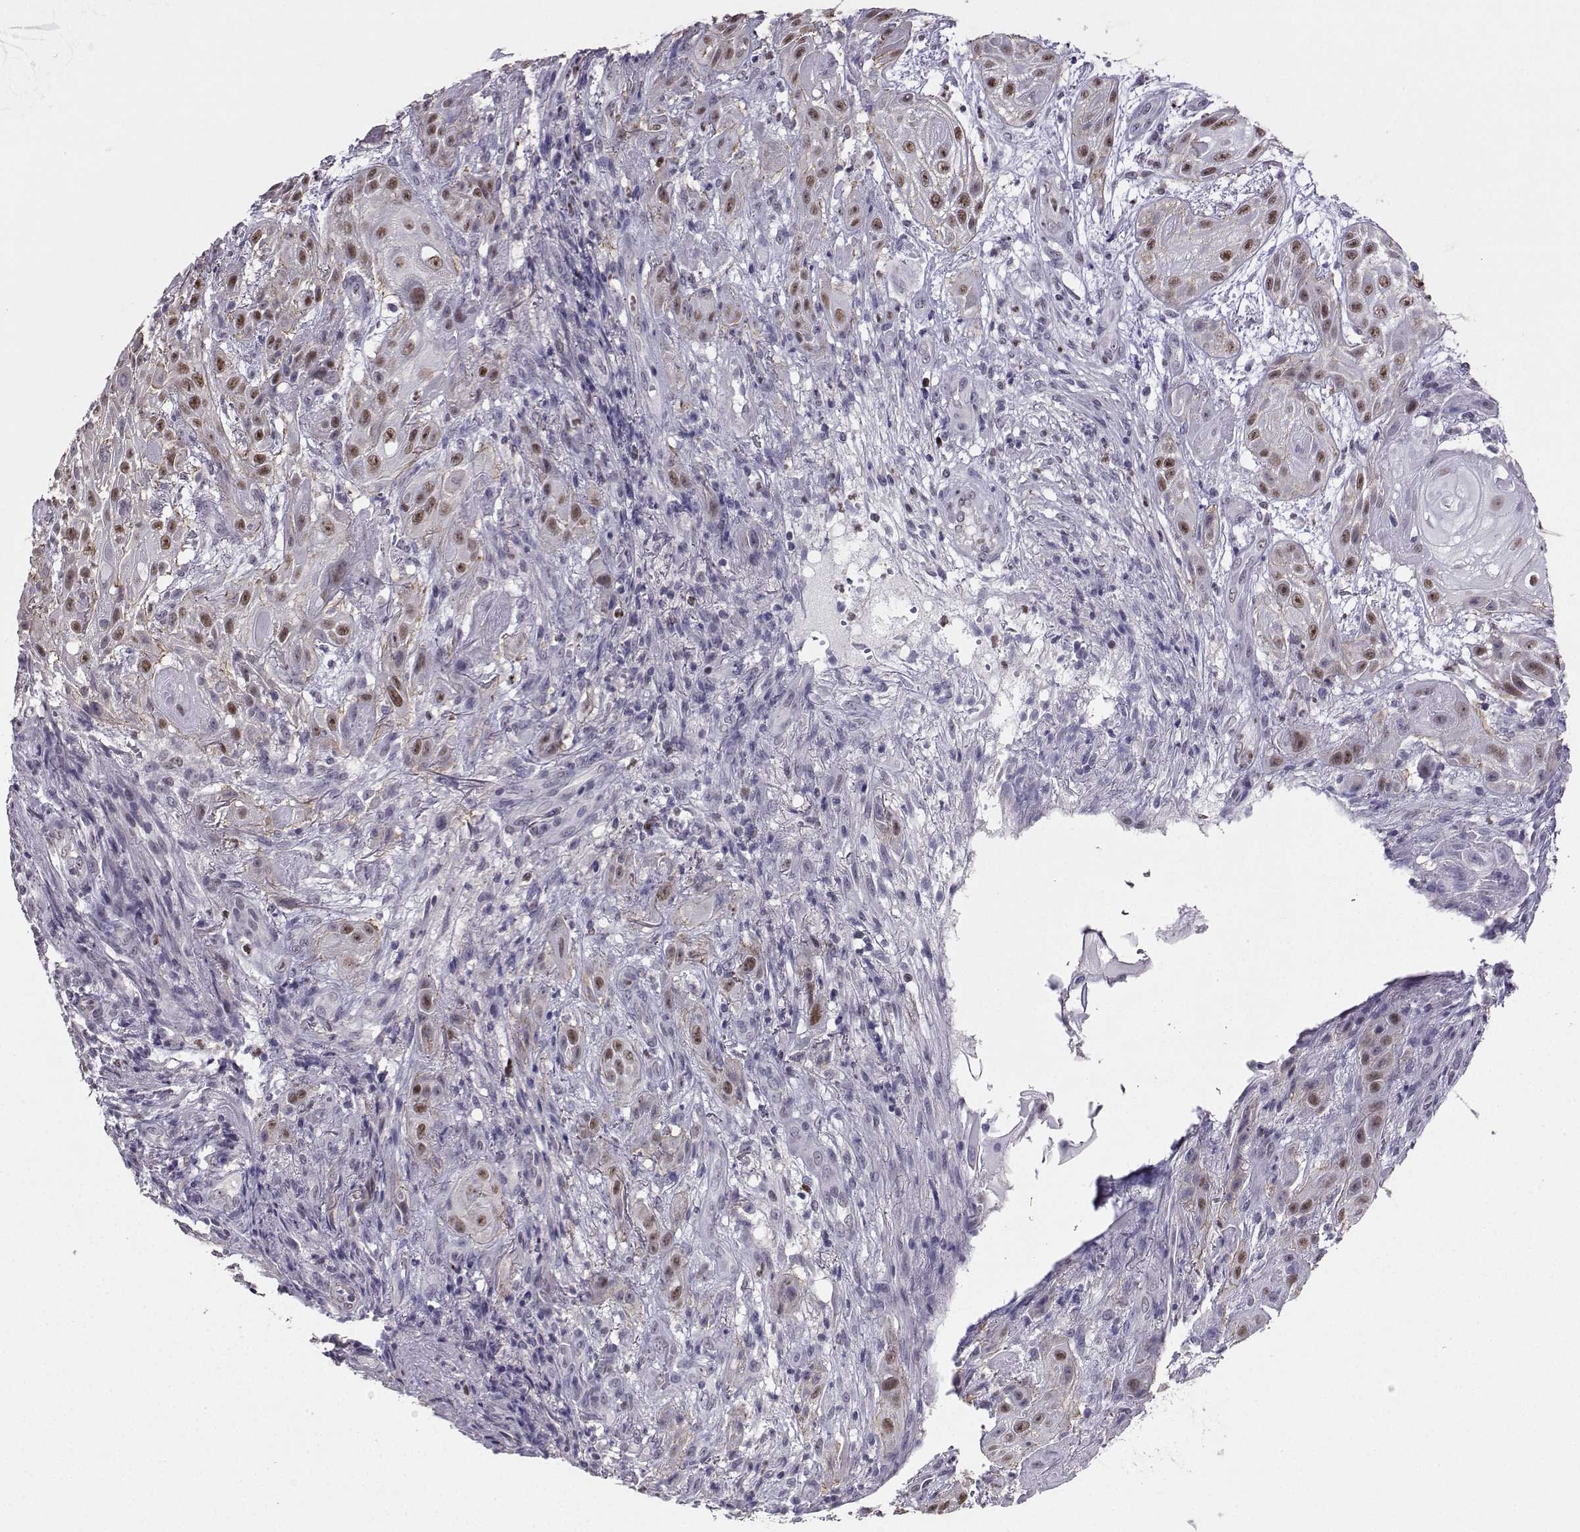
{"staining": {"intensity": "moderate", "quantity": ">75%", "location": "nuclear"}, "tissue": "skin cancer", "cell_type": "Tumor cells", "image_type": "cancer", "snomed": [{"axis": "morphology", "description": "Squamous cell carcinoma, NOS"}, {"axis": "topography", "description": "Skin"}], "caption": "Immunohistochemistry (IHC) staining of skin cancer (squamous cell carcinoma), which shows medium levels of moderate nuclear staining in about >75% of tumor cells indicating moderate nuclear protein staining. The staining was performed using DAB (brown) for protein detection and nuclei were counterstained in hematoxylin (blue).", "gene": "TEDC2", "patient": {"sex": "male", "age": 62}}